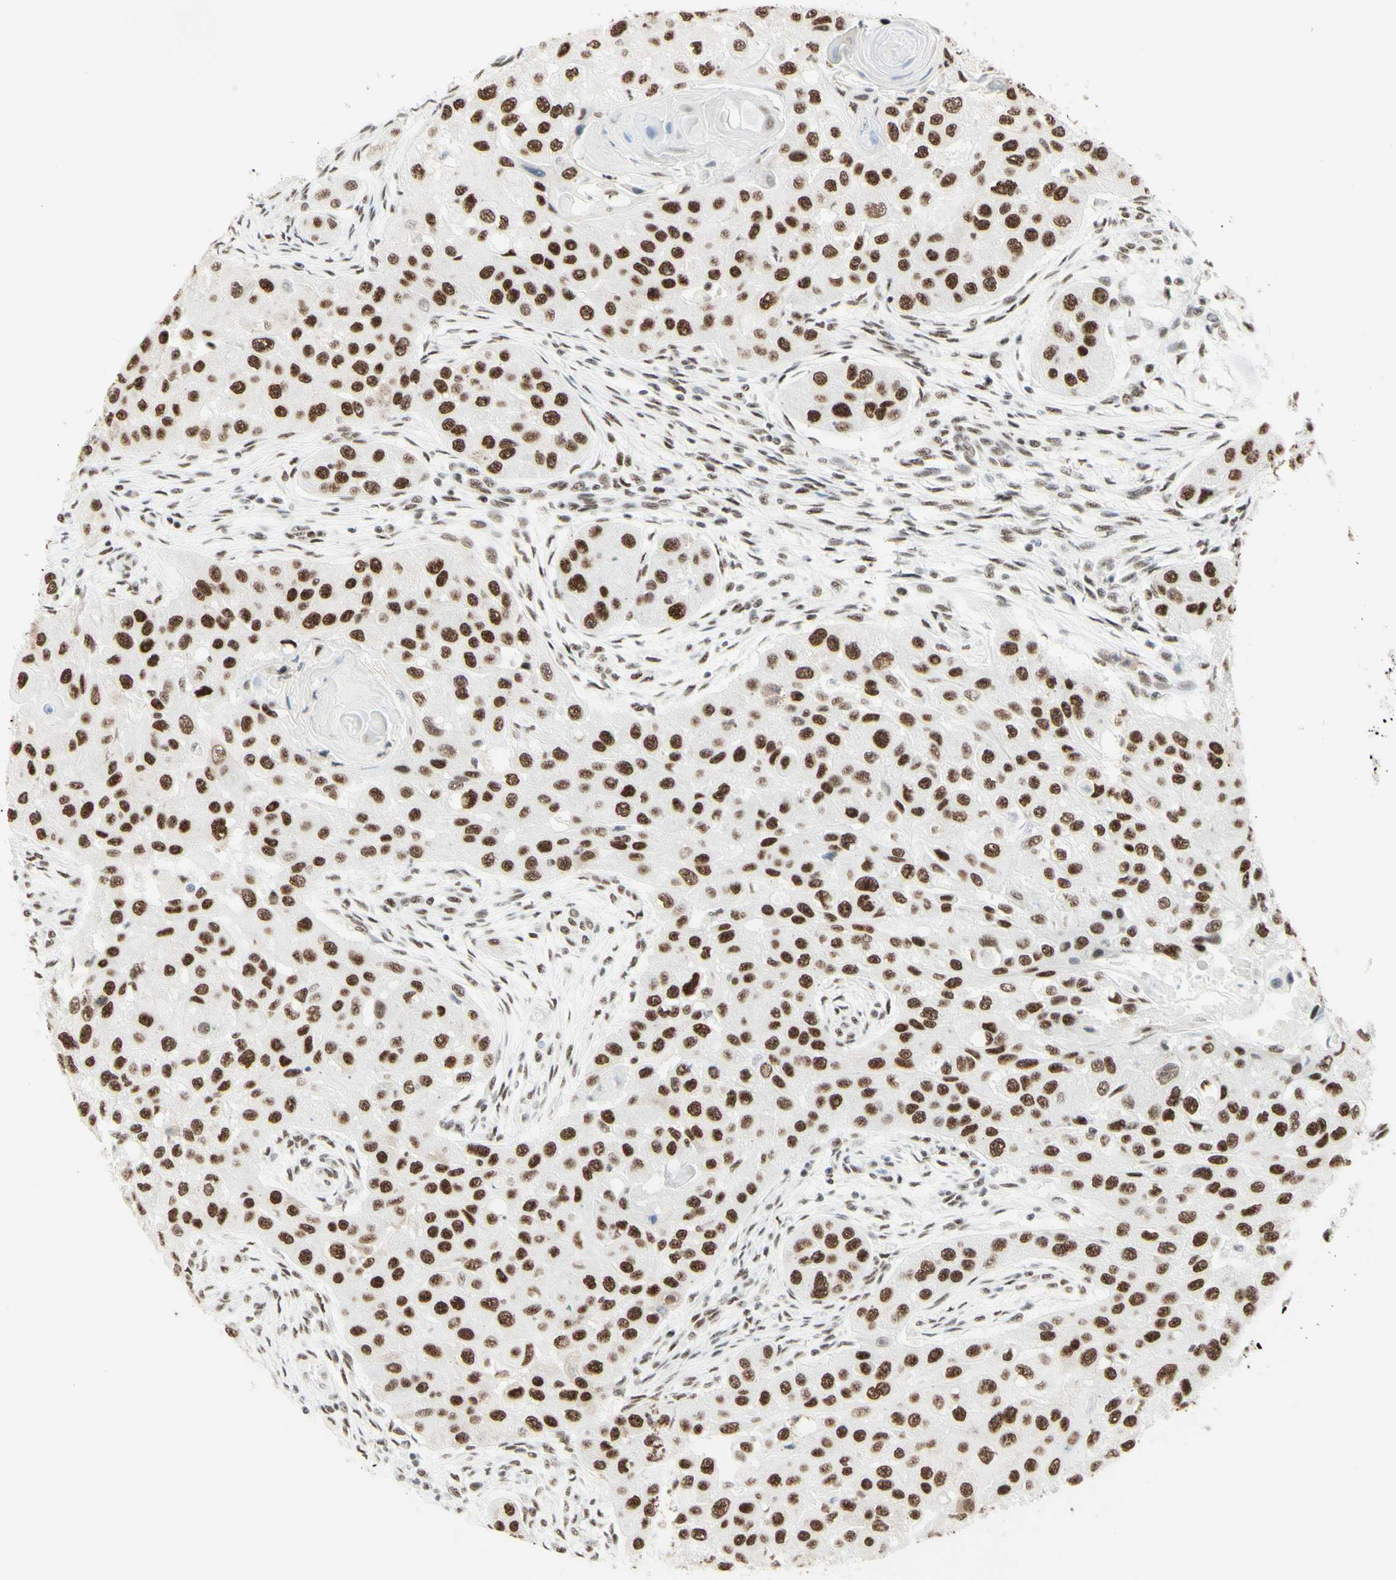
{"staining": {"intensity": "strong", "quantity": ">75%", "location": "nuclear"}, "tissue": "head and neck cancer", "cell_type": "Tumor cells", "image_type": "cancer", "snomed": [{"axis": "morphology", "description": "Normal tissue, NOS"}, {"axis": "morphology", "description": "Squamous cell carcinoma, NOS"}, {"axis": "topography", "description": "Skeletal muscle"}, {"axis": "topography", "description": "Head-Neck"}], "caption": "High-power microscopy captured an immunohistochemistry (IHC) image of head and neck cancer (squamous cell carcinoma), revealing strong nuclear staining in approximately >75% of tumor cells.", "gene": "WTAP", "patient": {"sex": "male", "age": 51}}